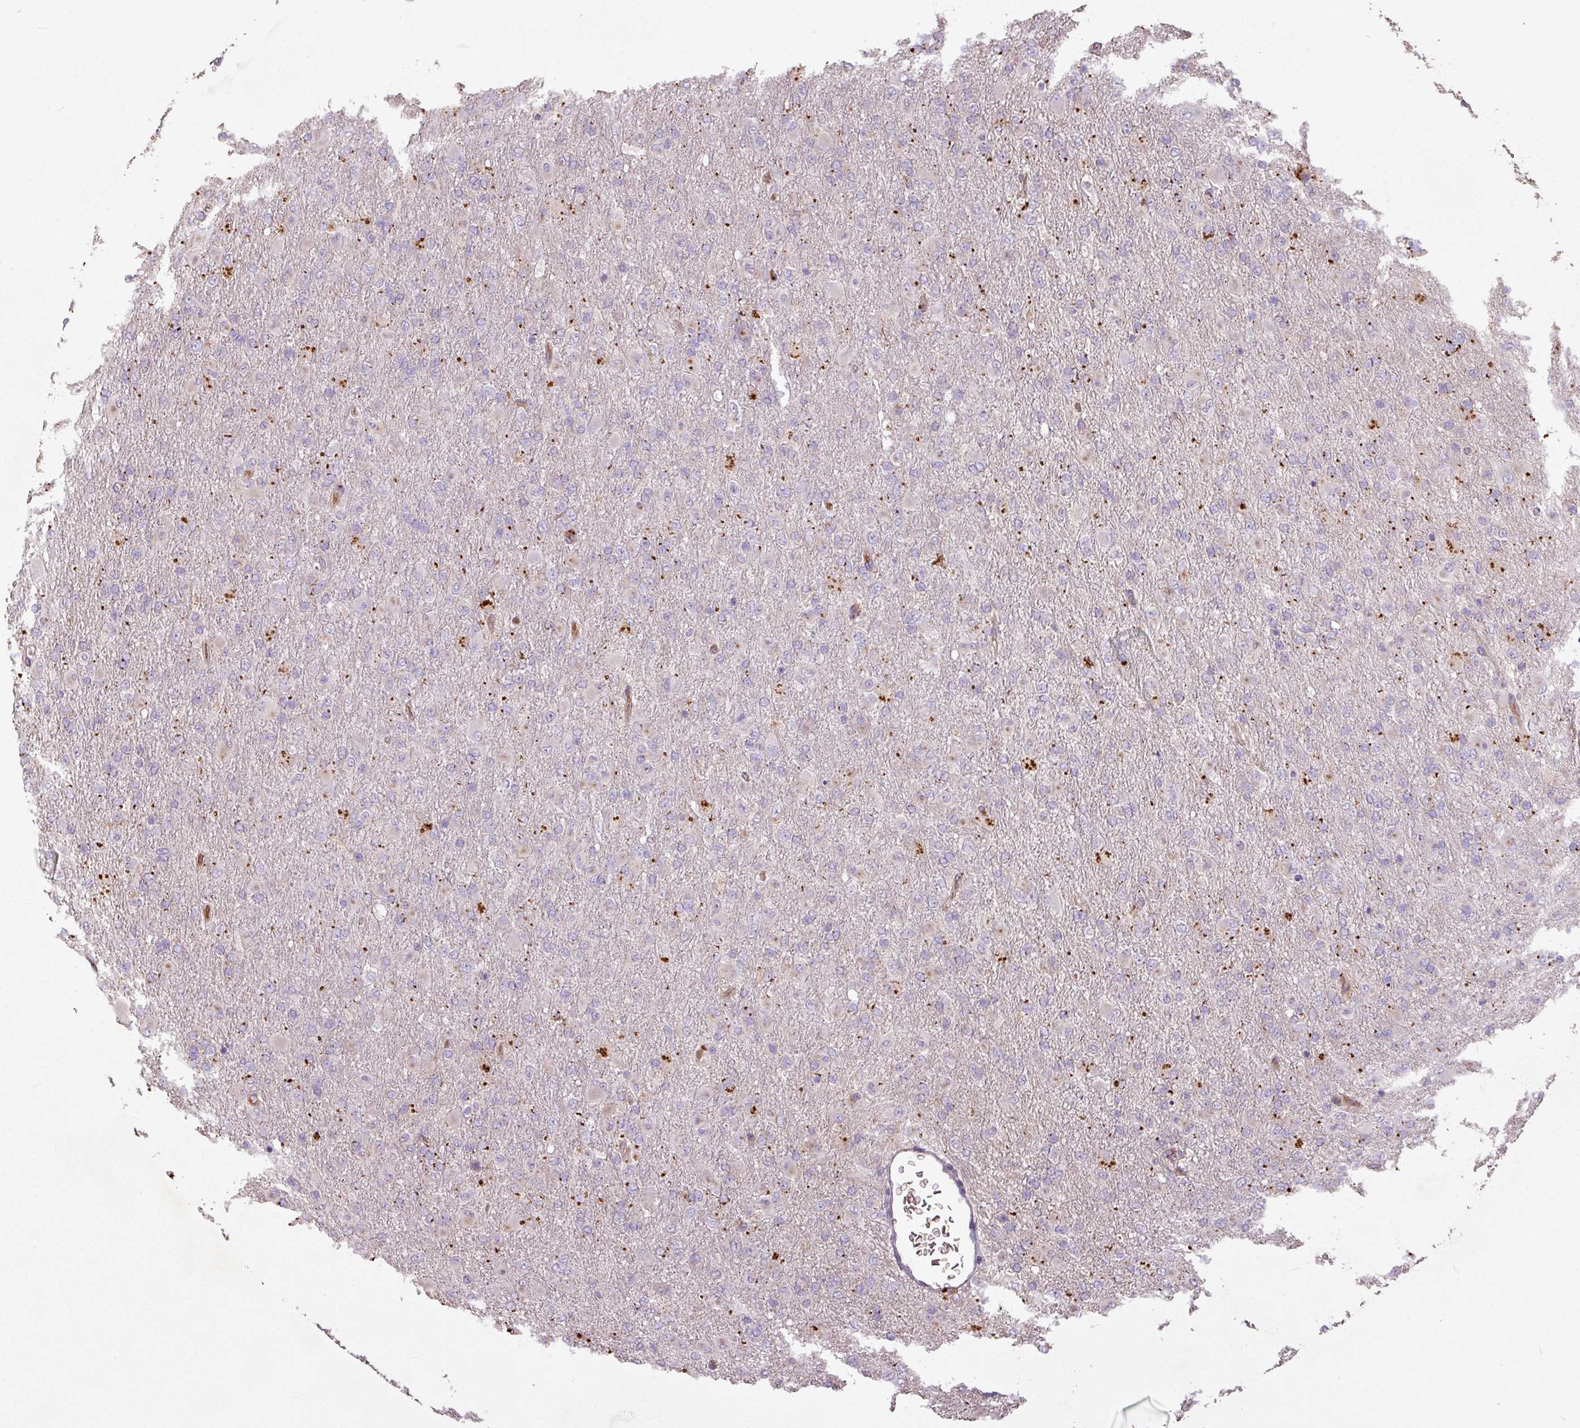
{"staining": {"intensity": "negative", "quantity": "none", "location": "none"}, "tissue": "glioma", "cell_type": "Tumor cells", "image_type": "cancer", "snomed": [{"axis": "morphology", "description": "Glioma, malignant, Low grade"}, {"axis": "topography", "description": "Brain"}], "caption": "A photomicrograph of human malignant glioma (low-grade) is negative for staining in tumor cells.", "gene": "NHSL2", "patient": {"sex": "male", "age": 65}}